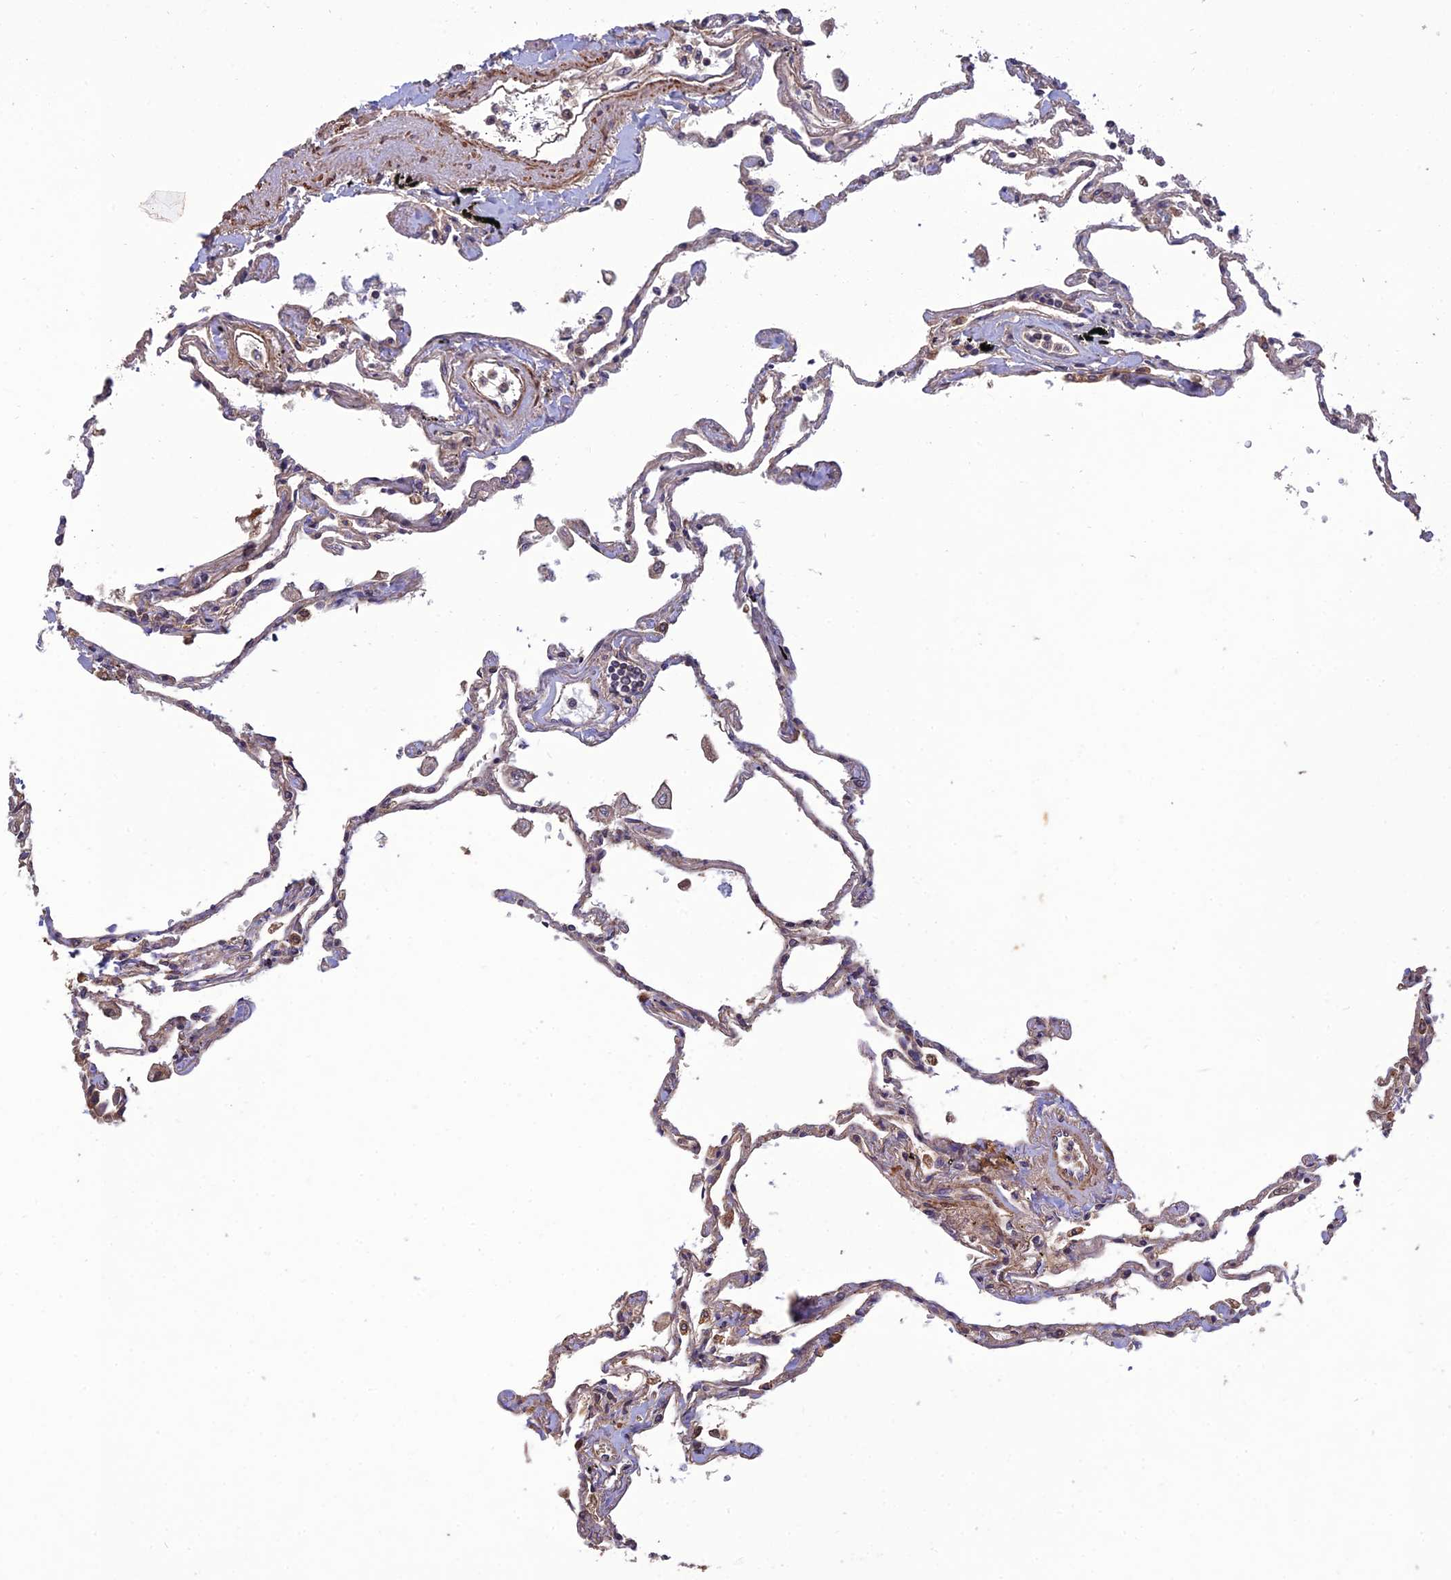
{"staining": {"intensity": "moderate", "quantity": "25%-75%", "location": "cytoplasmic/membranous,nuclear"}, "tissue": "lung", "cell_type": "Alveolar cells", "image_type": "normal", "snomed": [{"axis": "morphology", "description": "Normal tissue, NOS"}, {"axis": "topography", "description": "Lung"}], "caption": "Moderate cytoplasmic/membranous,nuclear protein expression is identified in about 25%-75% of alveolar cells in lung.", "gene": "PAGR1", "patient": {"sex": "female", "age": 67}}